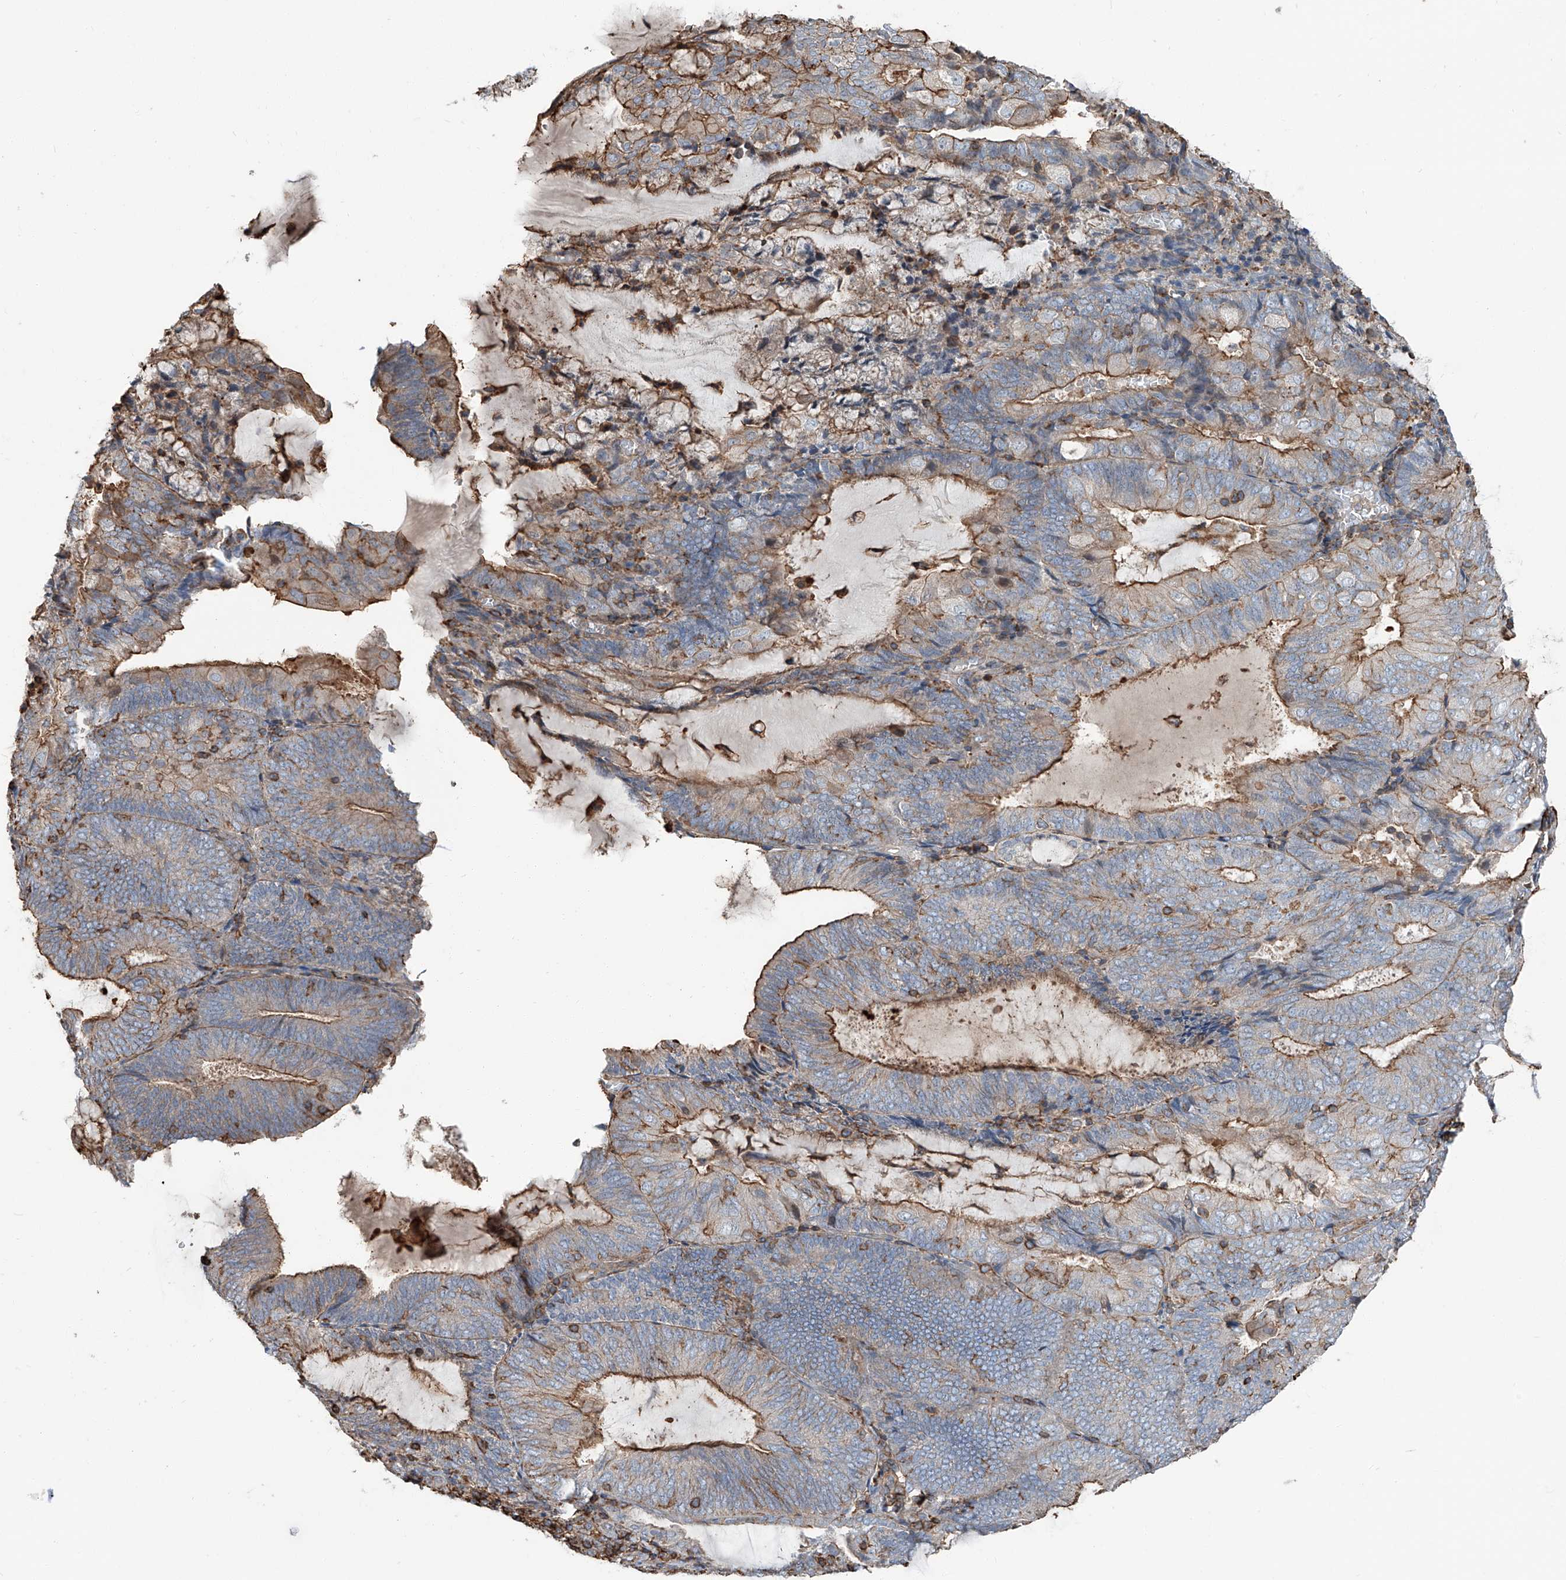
{"staining": {"intensity": "moderate", "quantity": "25%-75%", "location": "cytoplasmic/membranous"}, "tissue": "endometrial cancer", "cell_type": "Tumor cells", "image_type": "cancer", "snomed": [{"axis": "morphology", "description": "Adenocarcinoma, NOS"}, {"axis": "topography", "description": "Endometrium"}], "caption": "This is an image of IHC staining of adenocarcinoma (endometrial), which shows moderate staining in the cytoplasmic/membranous of tumor cells.", "gene": "PIEZO2", "patient": {"sex": "female", "age": 81}}